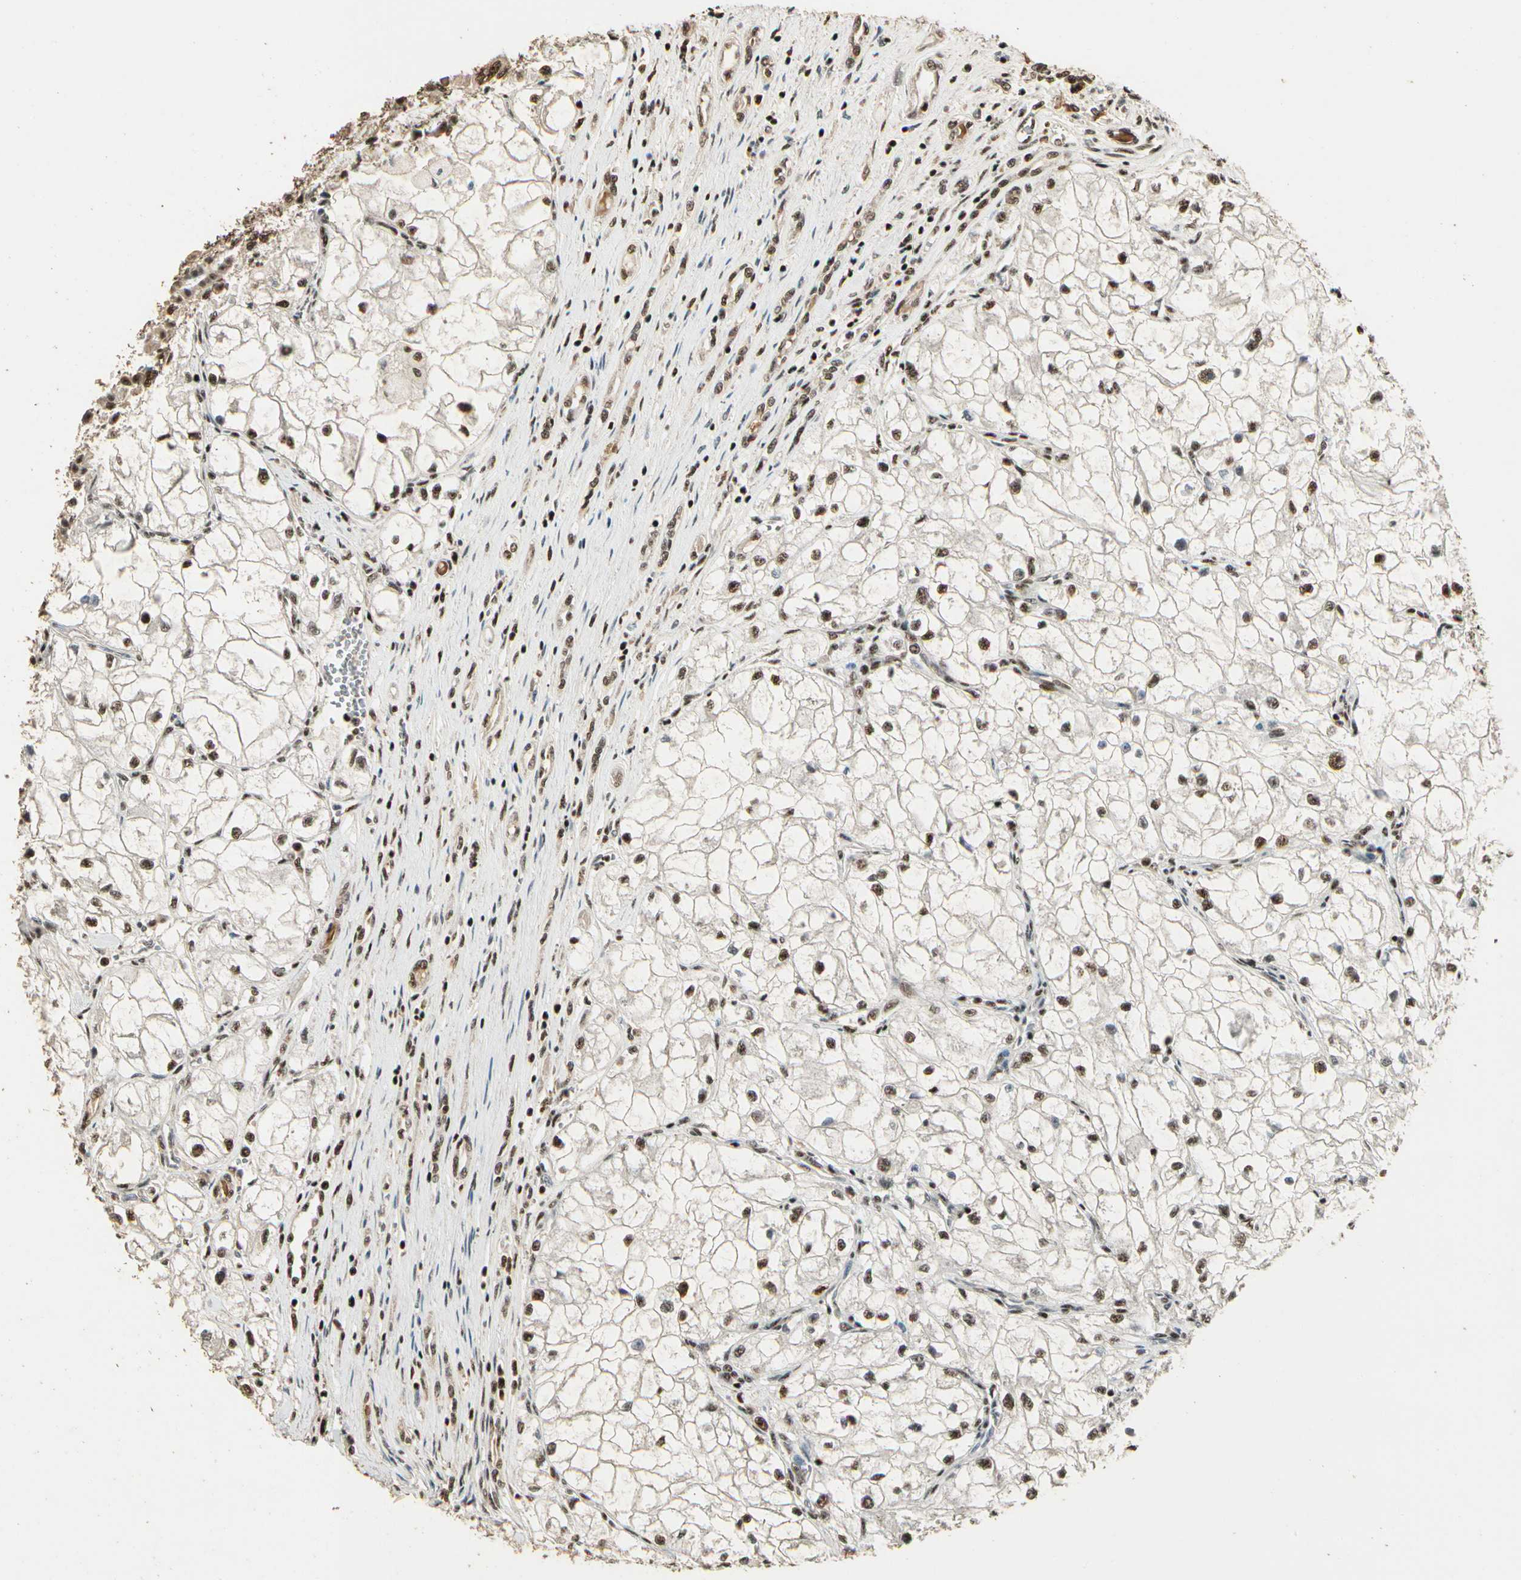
{"staining": {"intensity": "moderate", "quantity": ">75%", "location": "nuclear"}, "tissue": "renal cancer", "cell_type": "Tumor cells", "image_type": "cancer", "snomed": [{"axis": "morphology", "description": "Adenocarcinoma, NOS"}, {"axis": "topography", "description": "Kidney"}], "caption": "High-magnification brightfield microscopy of renal adenocarcinoma stained with DAB (3,3'-diaminobenzidine) (brown) and counterstained with hematoxylin (blue). tumor cells exhibit moderate nuclear staining is seen in about>75% of cells.", "gene": "RBM25", "patient": {"sex": "female", "age": 70}}